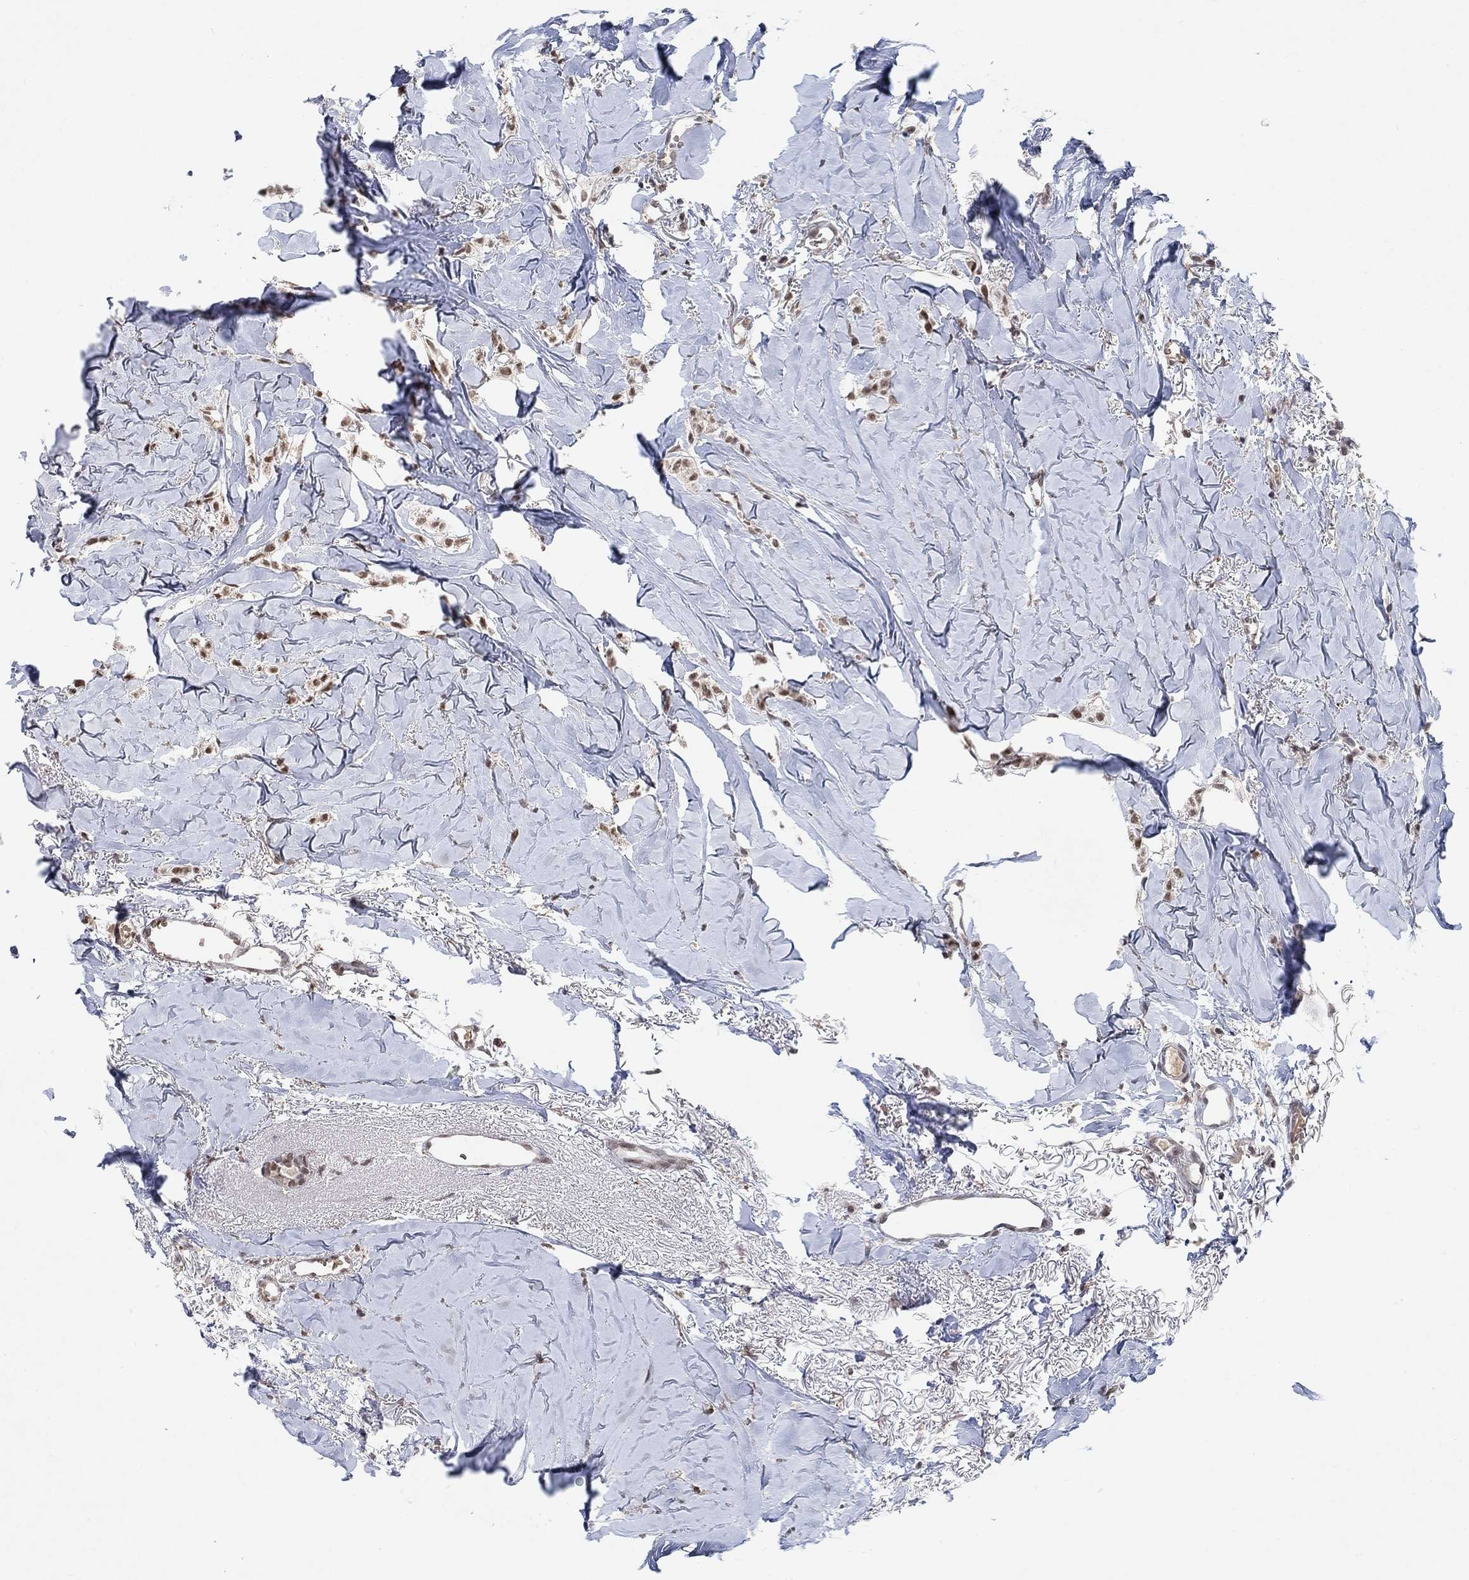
{"staining": {"intensity": "moderate", "quantity": "25%-75%", "location": "nuclear"}, "tissue": "breast cancer", "cell_type": "Tumor cells", "image_type": "cancer", "snomed": [{"axis": "morphology", "description": "Duct carcinoma"}, {"axis": "topography", "description": "Breast"}], "caption": "Protein expression analysis of human breast cancer reveals moderate nuclear staining in about 25%-75% of tumor cells.", "gene": "THAP8", "patient": {"sex": "female", "age": 85}}